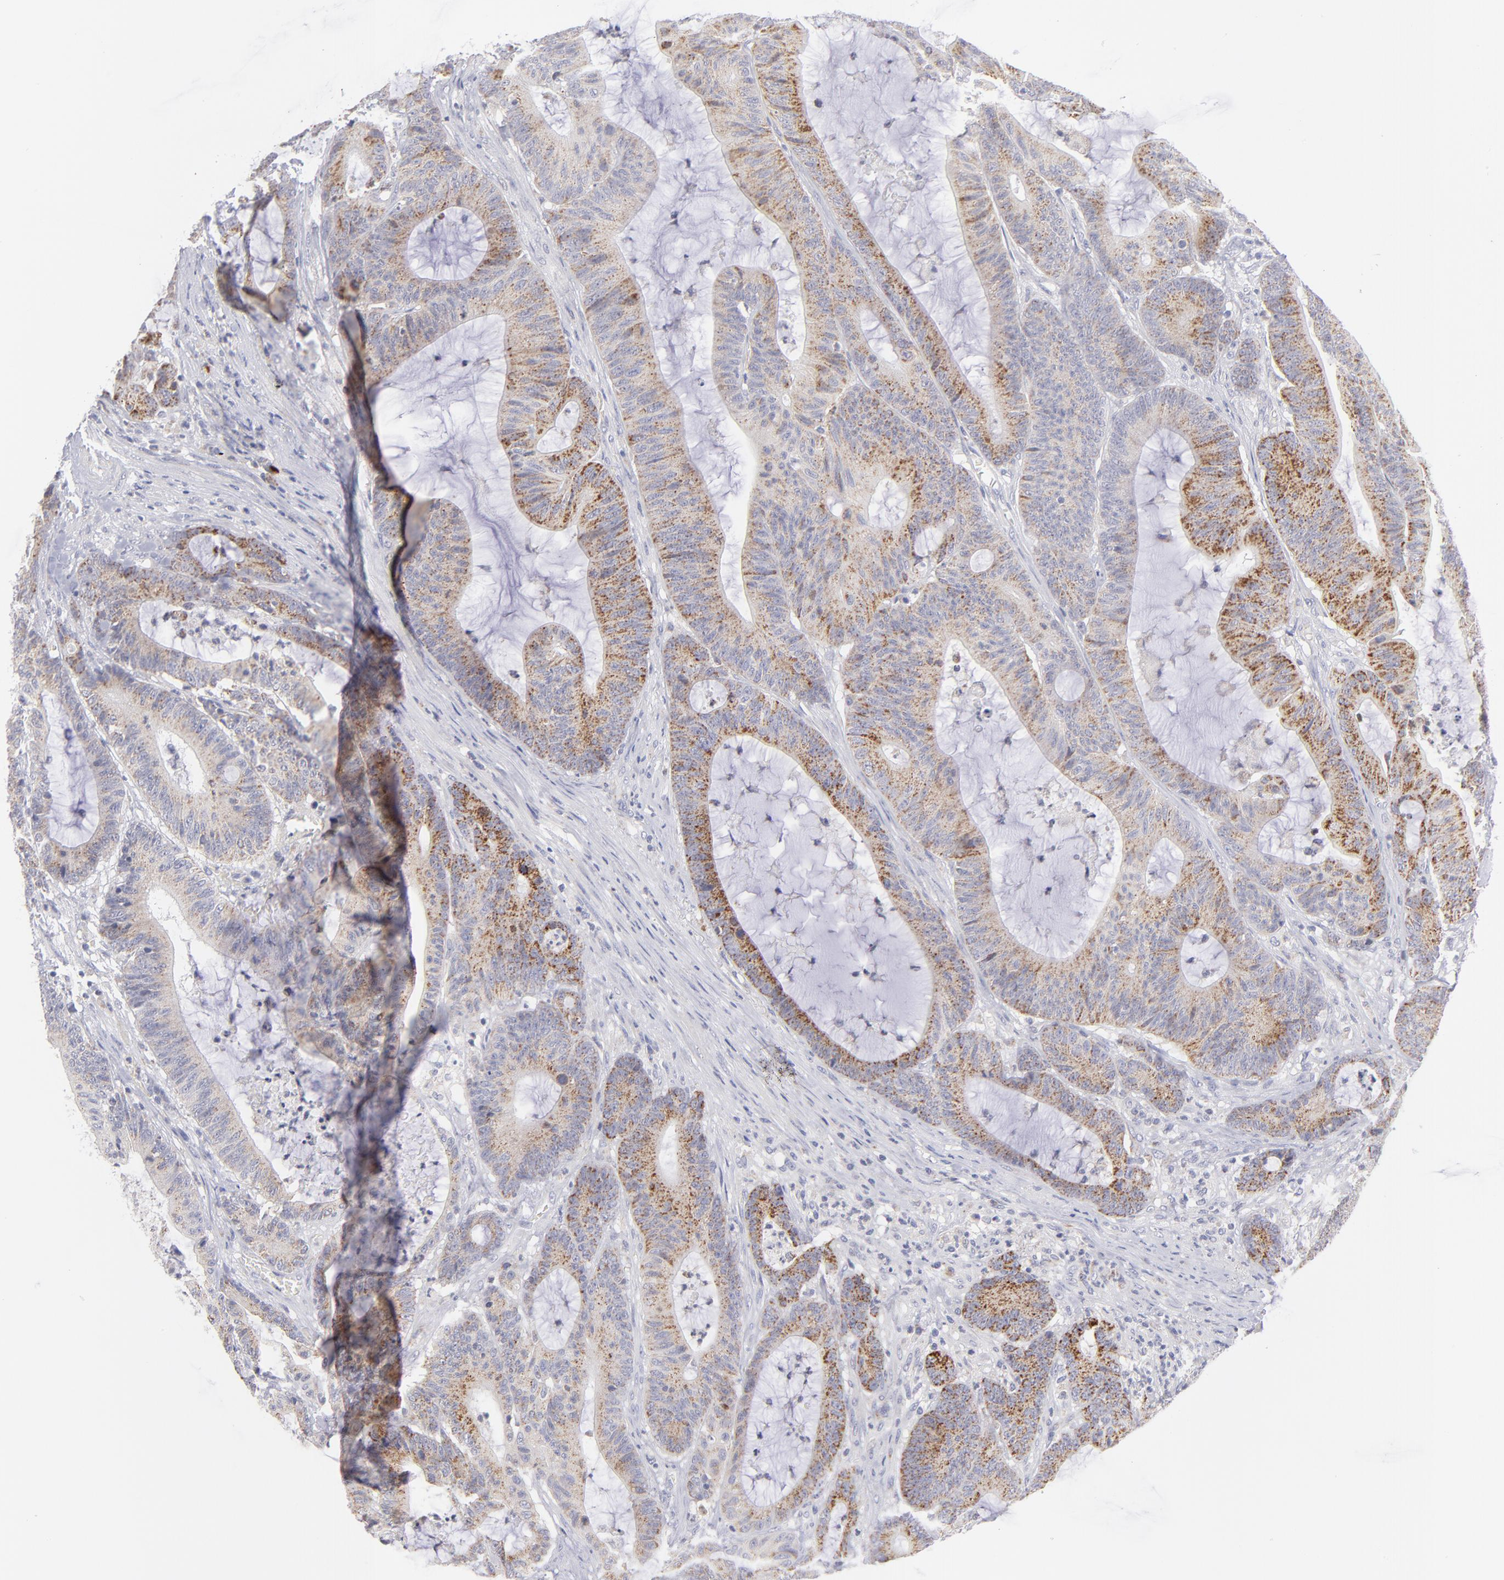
{"staining": {"intensity": "moderate", "quantity": ">75%", "location": "cytoplasmic/membranous"}, "tissue": "colorectal cancer", "cell_type": "Tumor cells", "image_type": "cancer", "snomed": [{"axis": "morphology", "description": "Adenocarcinoma, NOS"}, {"axis": "topography", "description": "Colon"}], "caption": "A brown stain highlights moderate cytoplasmic/membranous staining of a protein in human colorectal adenocarcinoma tumor cells. (DAB IHC, brown staining for protein, blue staining for nuclei).", "gene": "MTHFD2", "patient": {"sex": "female", "age": 84}}